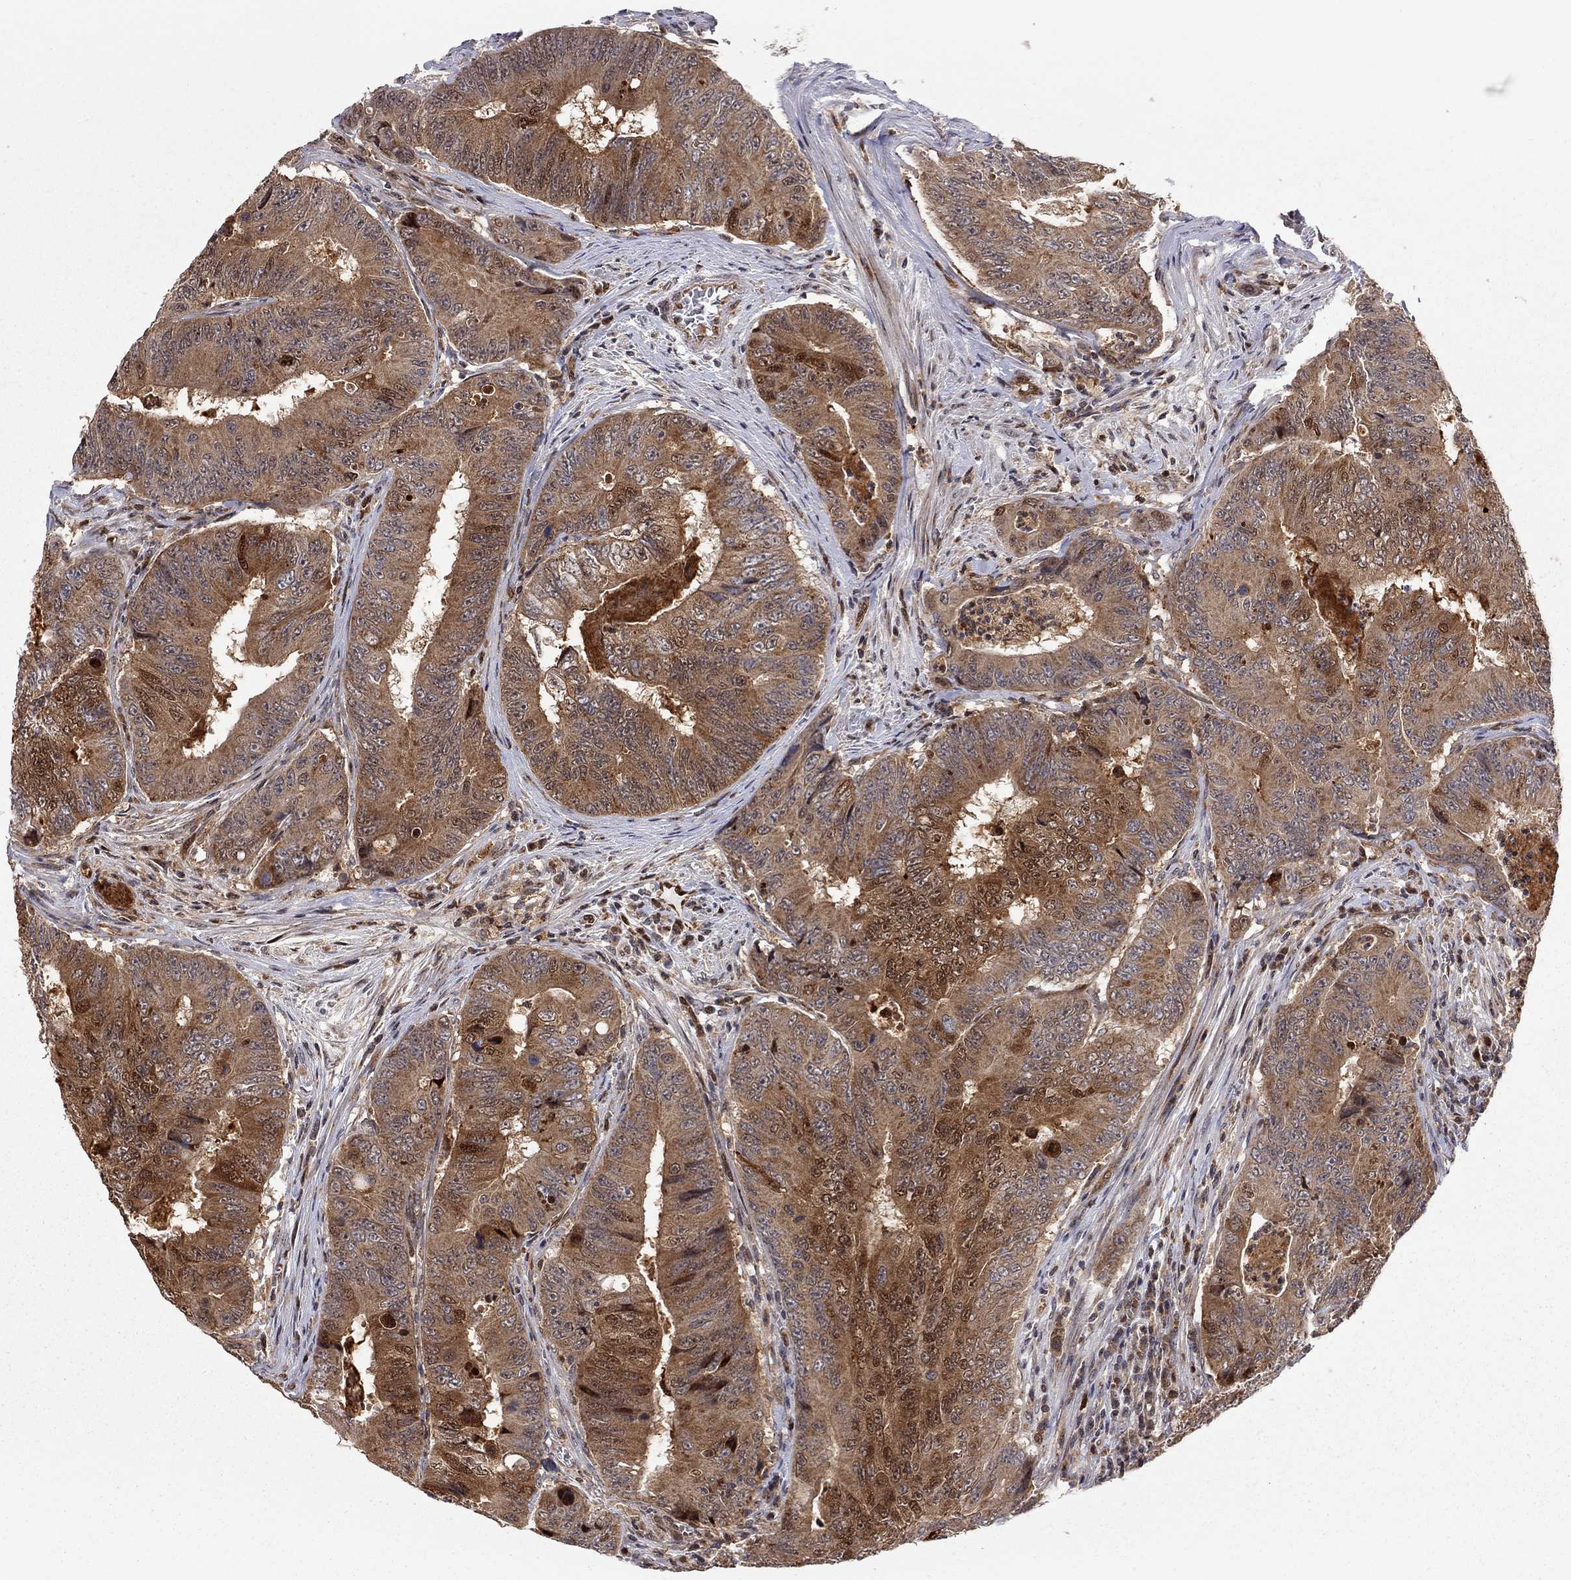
{"staining": {"intensity": "strong", "quantity": "<25%", "location": "cytoplasmic/membranous,nuclear"}, "tissue": "colorectal cancer", "cell_type": "Tumor cells", "image_type": "cancer", "snomed": [{"axis": "morphology", "description": "Adenocarcinoma, NOS"}, {"axis": "topography", "description": "Colon"}], "caption": "This histopathology image demonstrates adenocarcinoma (colorectal) stained with immunohistochemistry to label a protein in brown. The cytoplasmic/membranous and nuclear of tumor cells show strong positivity for the protein. Nuclei are counter-stained blue.", "gene": "ELOB", "patient": {"sex": "female", "age": 48}}